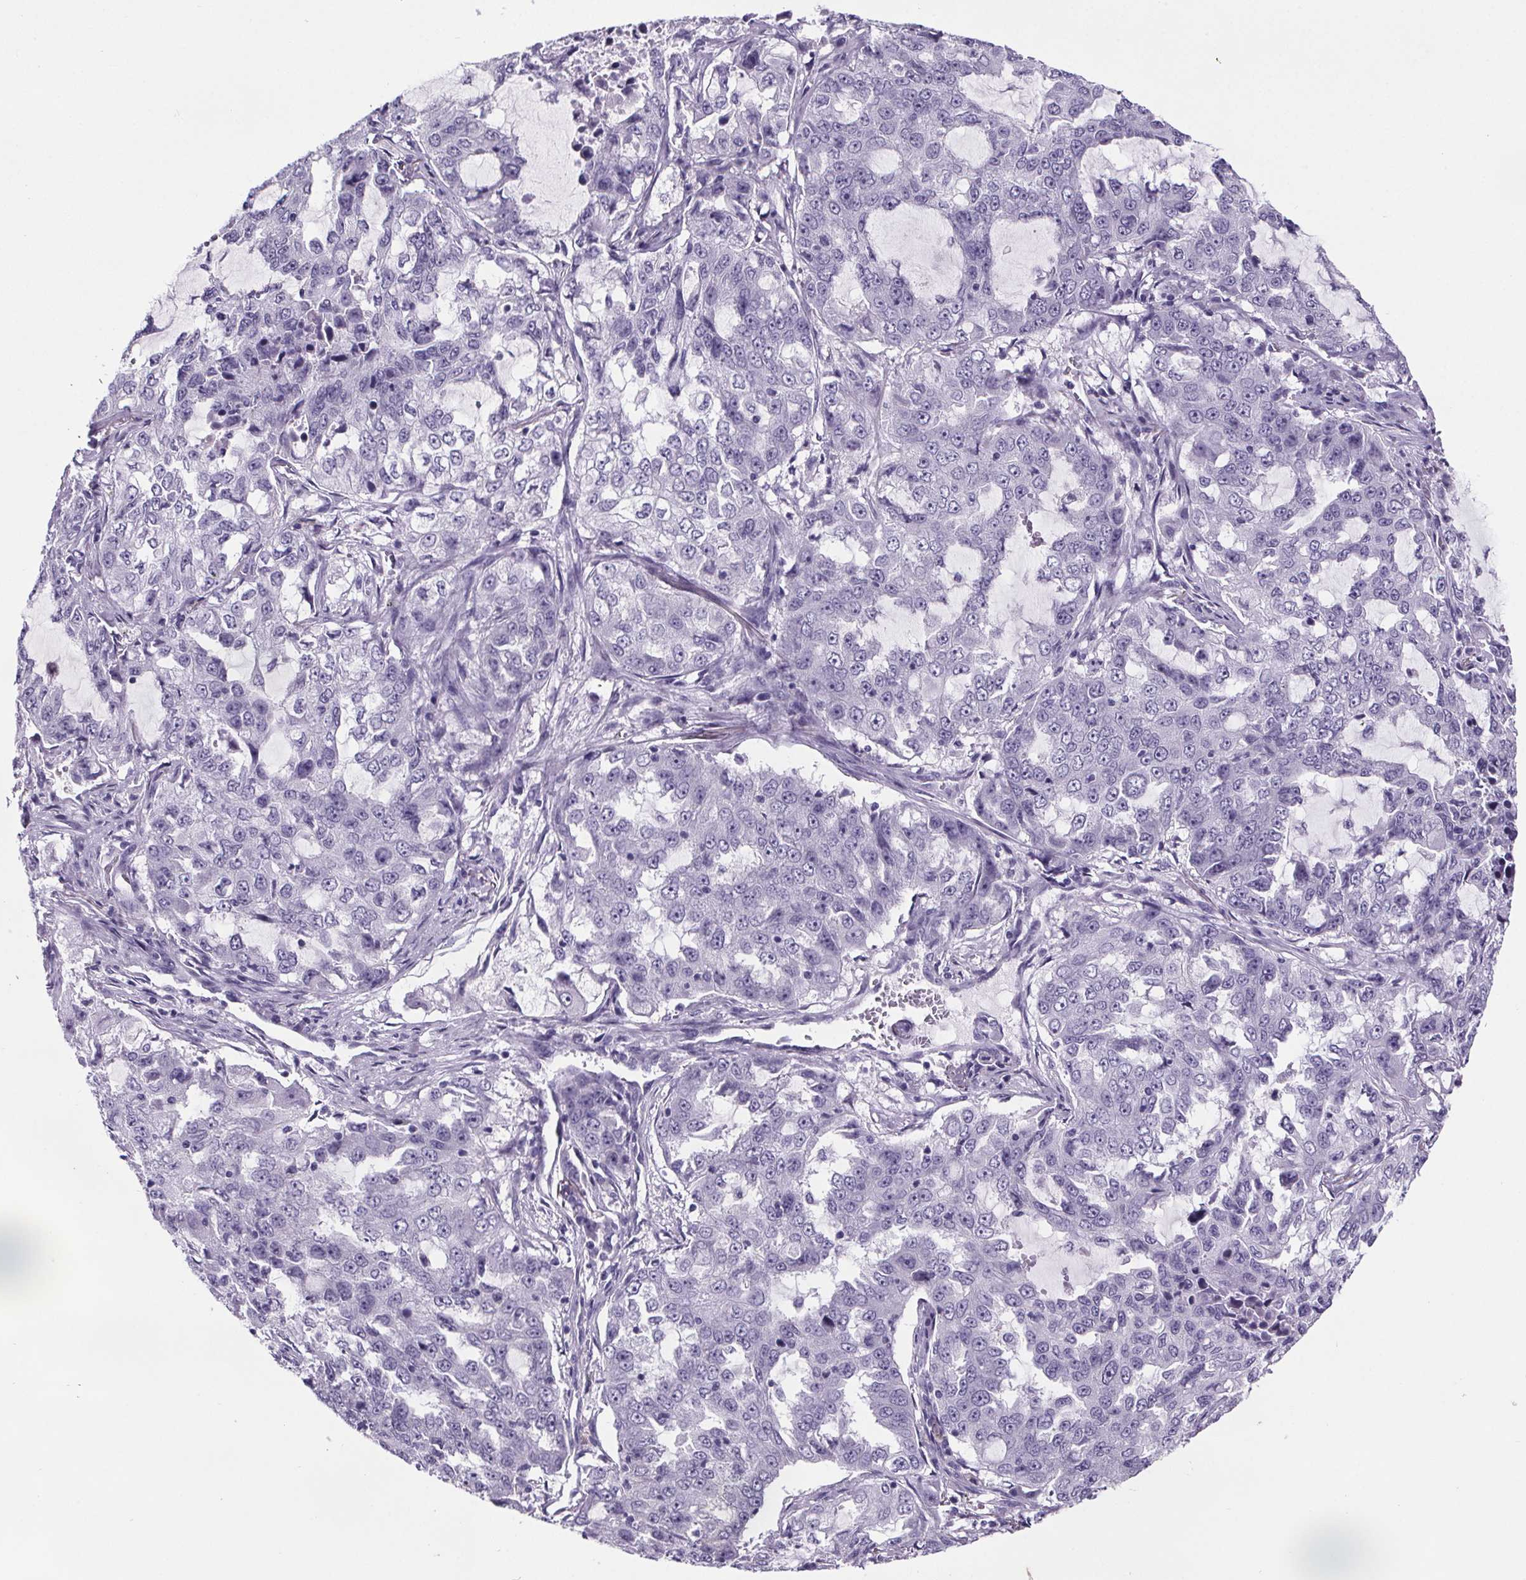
{"staining": {"intensity": "negative", "quantity": "none", "location": "none"}, "tissue": "lung cancer", "cell_type": "Tumor cells", "image_type": "cancer", "snomed": [{"axis": "morphology", "description": "Adenocarcinoma, NOS"}, {"axis": "topography", "description": "Lung"}], "caption": "Human lung cancer stained for a protein using immunohistochemistry (IHC) reveals no expression in tumor cells.", "gene": "CUBN", "patient": {"sex": "female", "age": 61}}